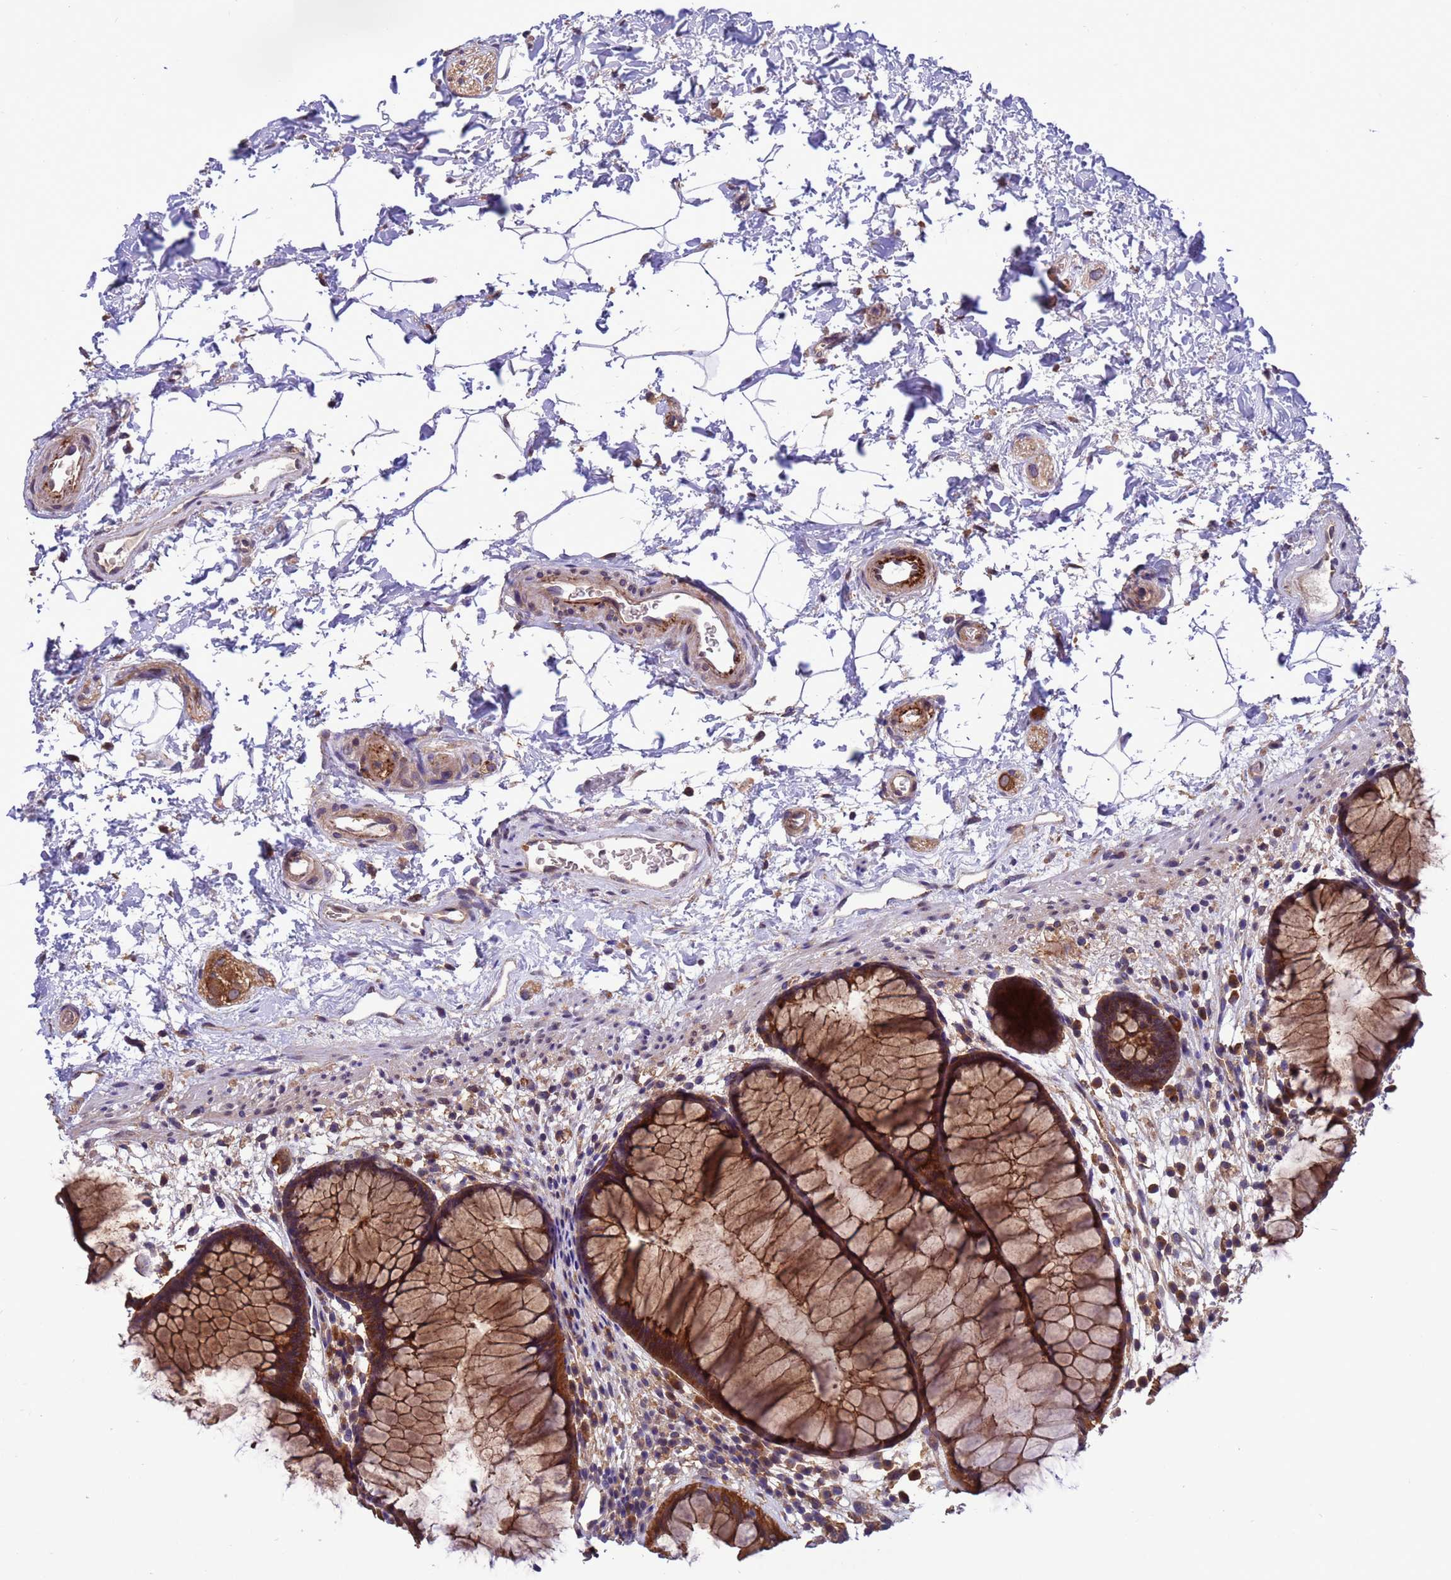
{"staining": {"intensity": "strong", "quantity": ">75%", "location": "cytoplasmic/membranous"}, "tissue": "rectum", "cell_type": "Glandular cells", "image_type": "normal", "snomed": [{"axis": "morphology", "description": "Normal tissue, NOS"}, {"axis": "topography", "description": "Rectum"}], "caption": "This image displays immunohistochemistry (IHC) staining of normal rectum, with high strong cytoplasmic/membranous expression in approximately >75% of glandular cells.", "gene": "ARHGAP12", "patient": {"sex": "male", "age": 51}}